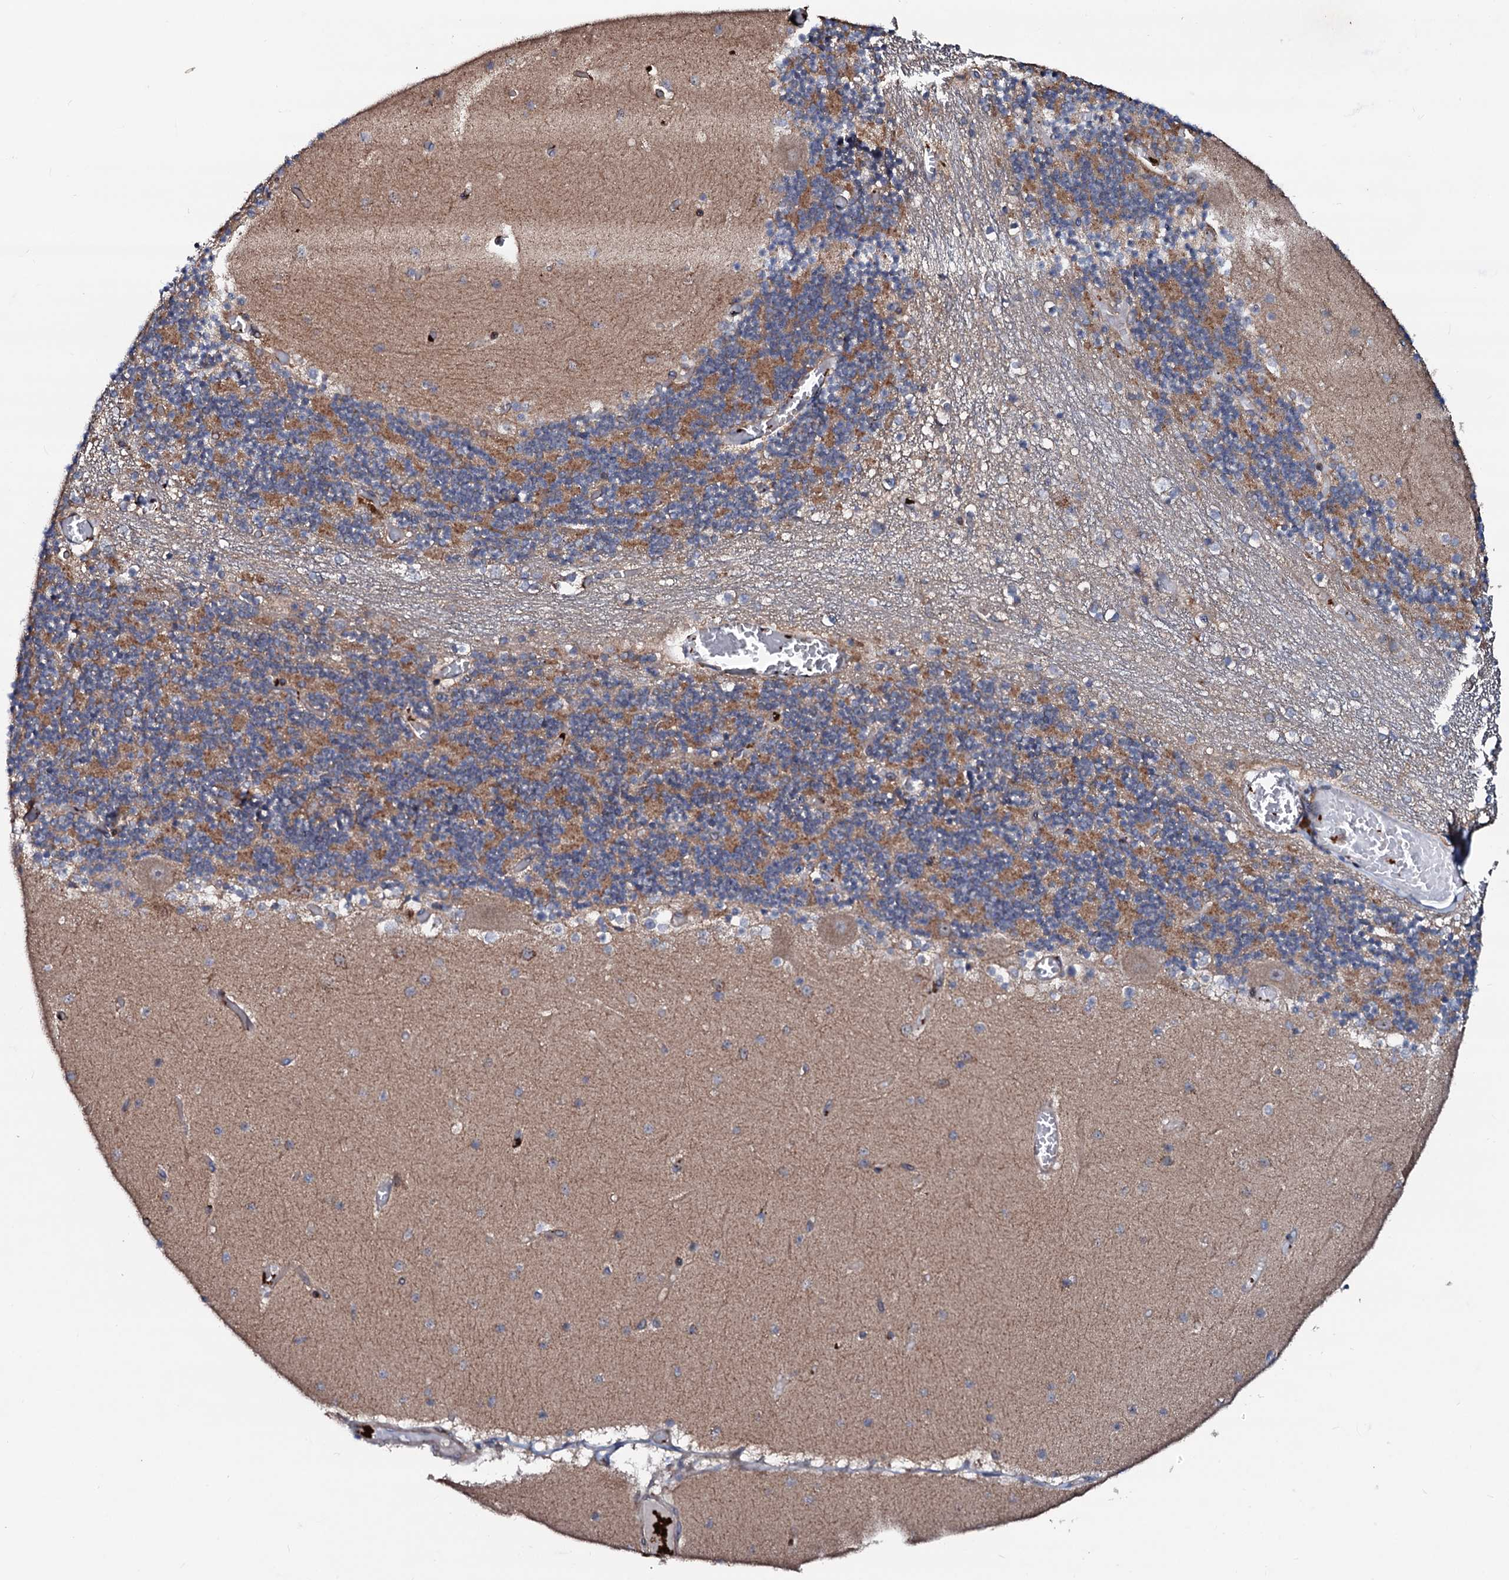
{"staining": {"intensity": "moderate", "quantity": "25%-75%", "location": "cytoplasmic/membranous"}, "tissue": "cerebellum", "cell_type": "Cells in granular layer", "image_type": "normal", "snomed": [{"axis": "morphology", "description": "Normal tissue, NOS"}, {"axis": "topography", "description": "Cerebellum"}], "caption": "High-power microscopy captured an immunohistochemistry (IHC) image of normal cerebellum, revealing moderate cytoplasmic/membranous expression in approximately 25%-75% of cells in granular layer.", "gene": "ENSG00000256591", "patient": {"sex": "female", "age": 28}}